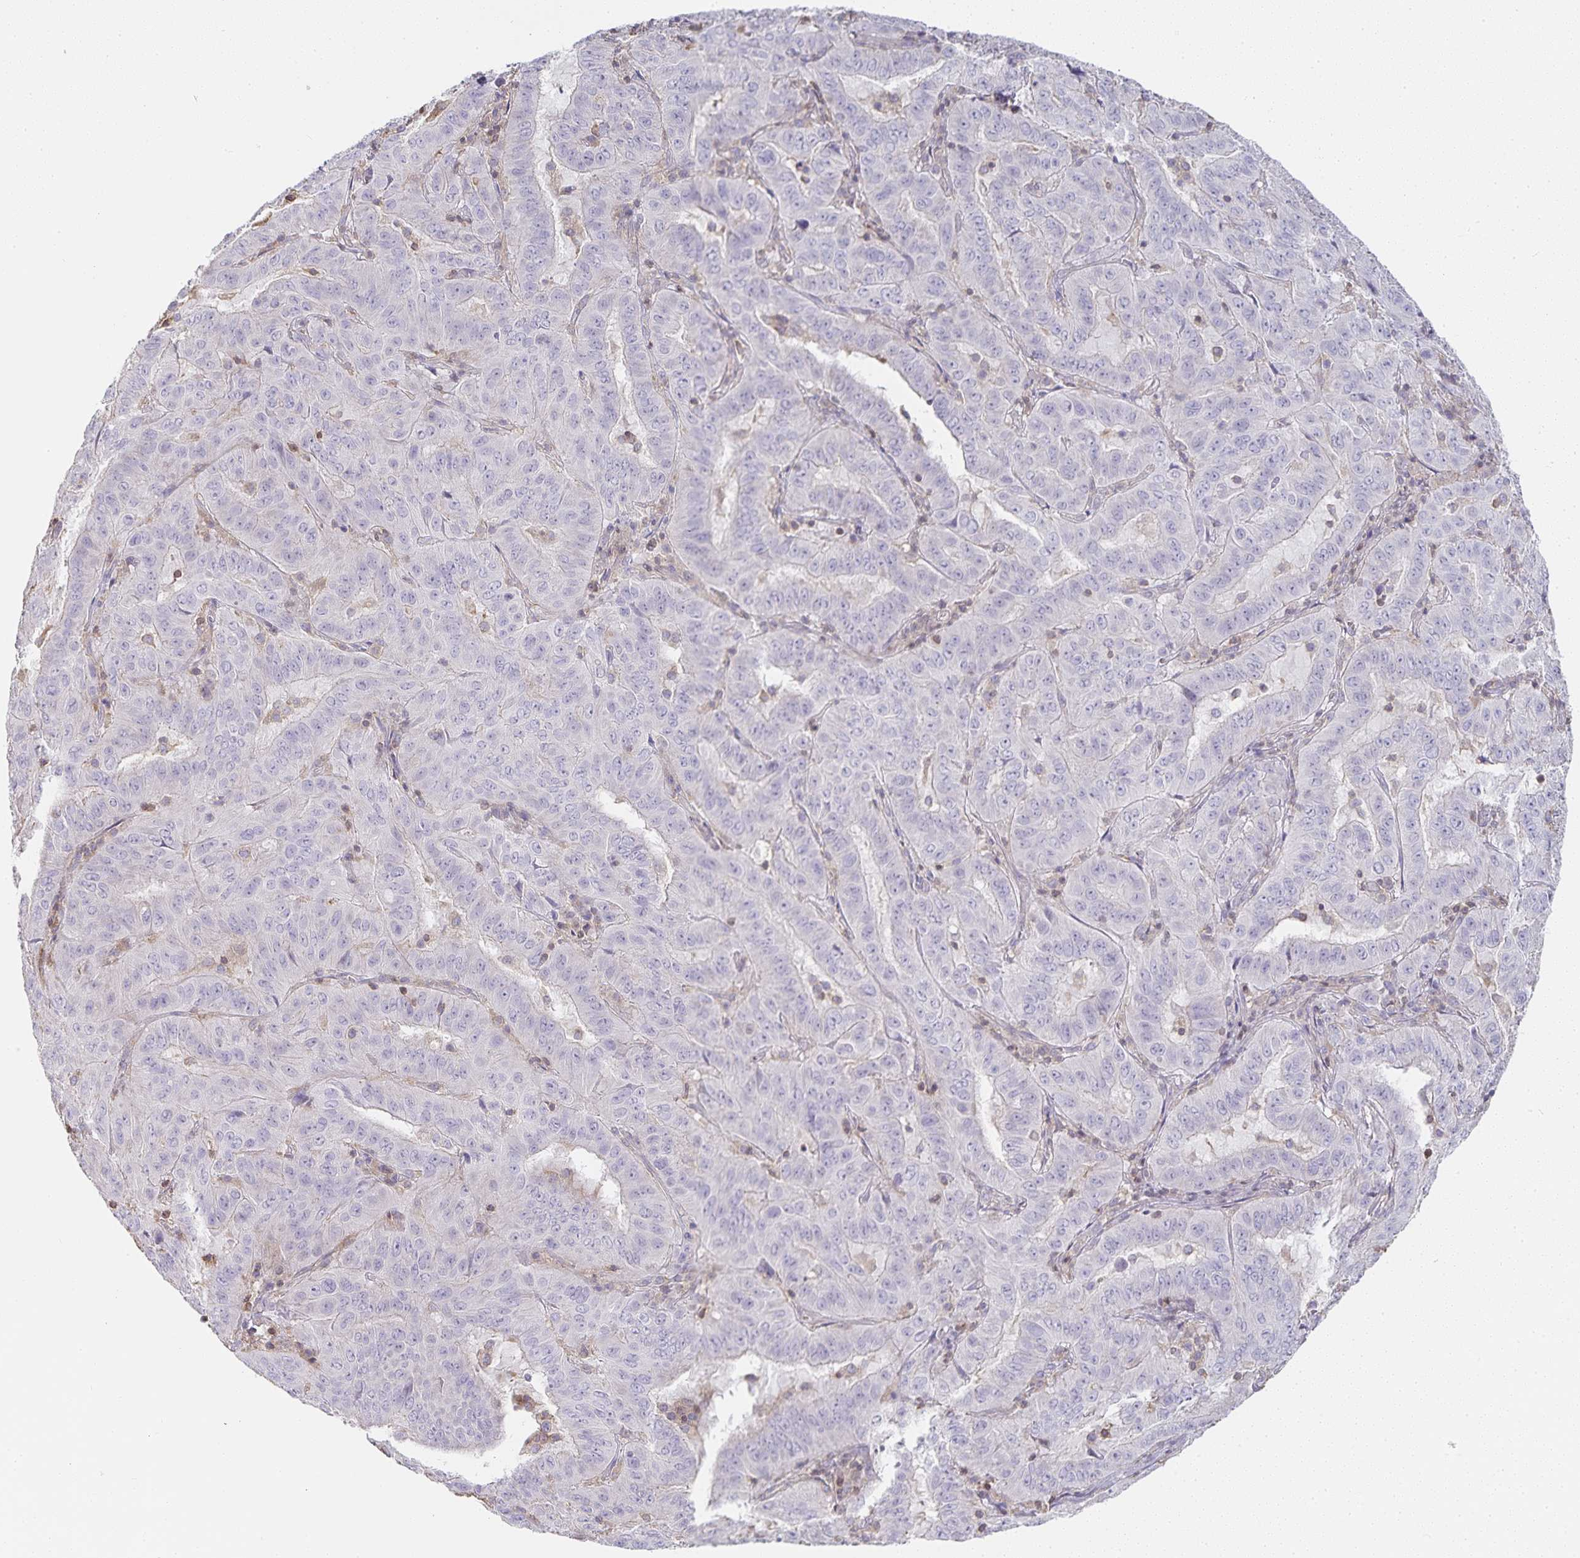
{"staining": {"intensity": "negative", "quantity": "none", "location": "none"}, "tissue": "pancreatic cancer", "cell_type": "Tumor cells", "image_type": "cancer", "snomed": [{"axis": "morphology", "description": "Adenocarcinoma, NOS"}, {"axis": "topography", "description": "Pancreas"}], "caption": "An immunohistochemistry histopathology image of adenocarcinoma (pancreatic) is shown. There is no staining in tumor cells of adenocarcinoma (pancreatic). Brightfield microscopy of IHC stained with DAB (3,3'-diaminobenzidine) (brown) and hematoxylin (blue), captured at high magnification.", "gene": "GATA3", "patient": {"sex": "male", "age": 63}}